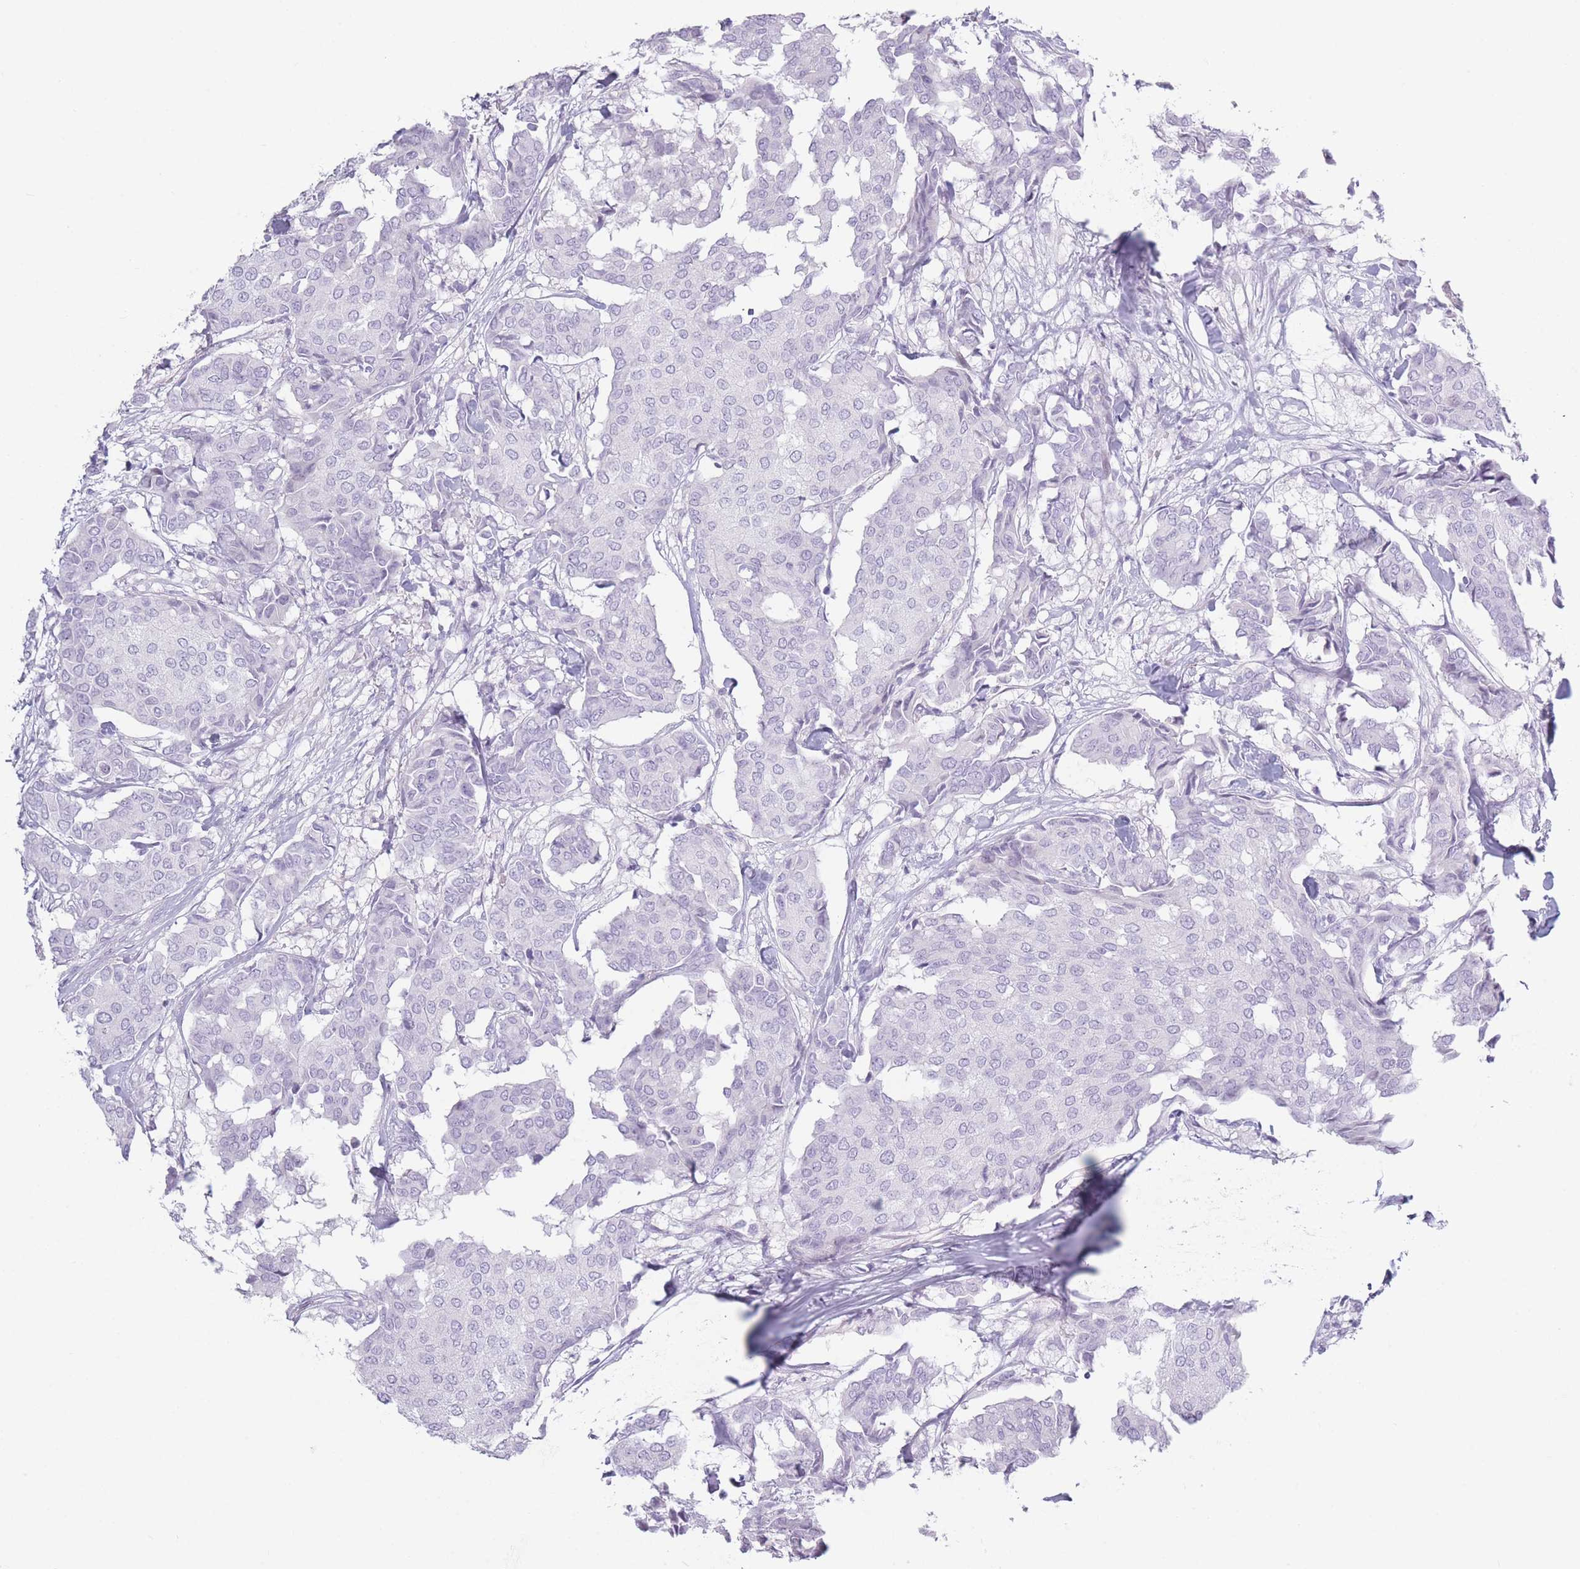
{"staining": {"intensity": "negative", "quantity": "none", "location": "none"}, "tissue": "breast cancer", "cell_type": "Tumor cells", "image_type": "cancer", "snomed": [{"axis": "morphology", "description": "Duct carcinoma"}, {"axis": "topography", "description": "Breast"}], "caption": "IHC of human breast intraductal carcinoma exhibits no expression in tumor cells.", "gene": "PLEKHG2", "patient": {"sex": "female", "age": 75}}